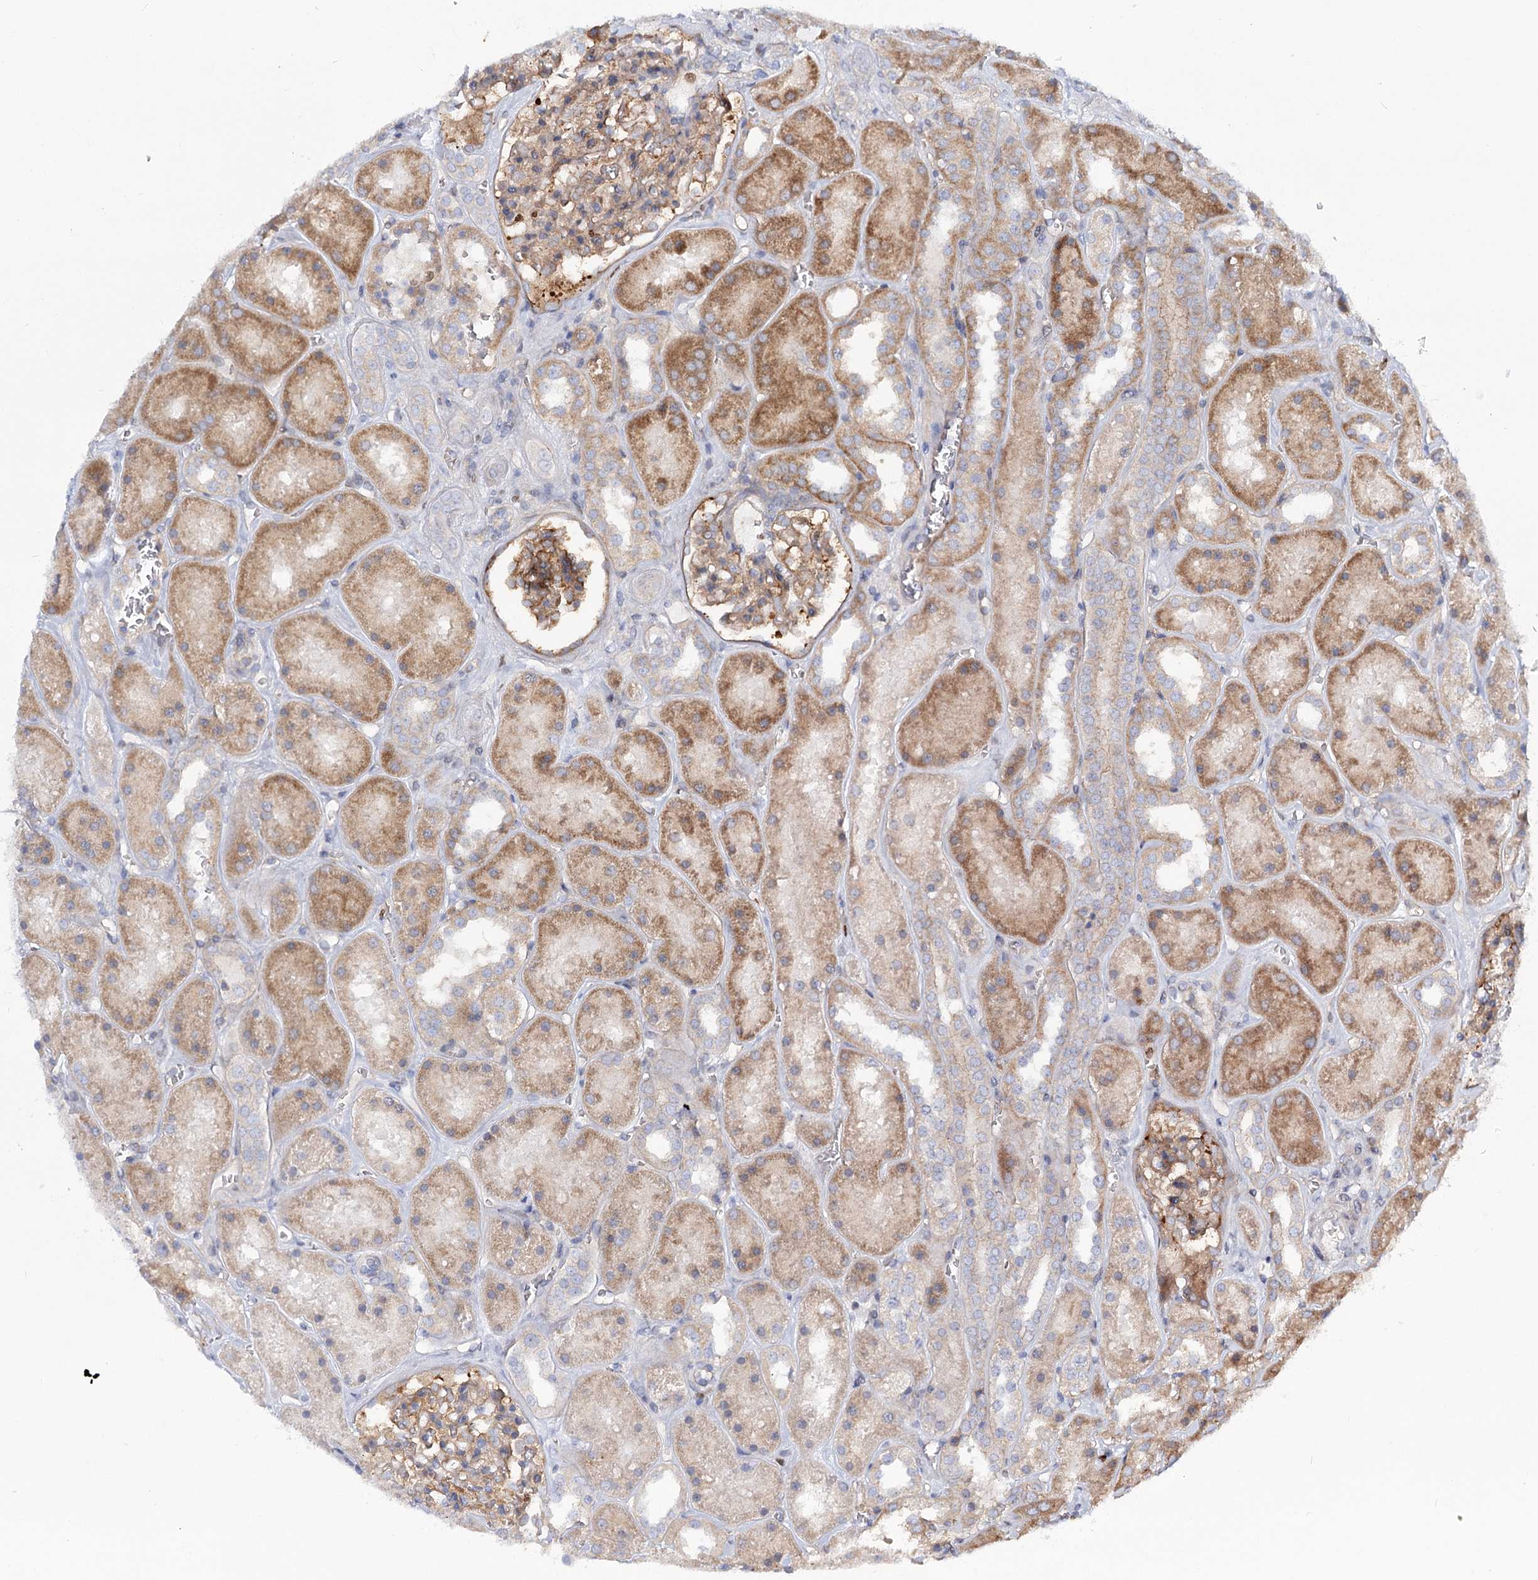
{"staining": {"intensity": "strong", "quantity": ">75%", "location": "cytoplasmic/membranous"}, "tissue": "kidney", "cell_type": "Cells in glomeruli", "image_type": "normal", "snomed": [{"axis": "morphology", "description": "Normal tissue, NOS"}, {"axis": "topography", "description": "Kidney"}], "caption": "A brown stain highlights strong cytoplasmic/membranous positivity of a protein in cells in glomeruli of unremarkable kidney. (Stains: DAB (3,3'-diaminobenzidine) in brown, nuclei in blue, Microscopy: brightfield microscopy at high magnification).", "gene": "C11orf52", "patient": {"sex": "female", "age": 41}}